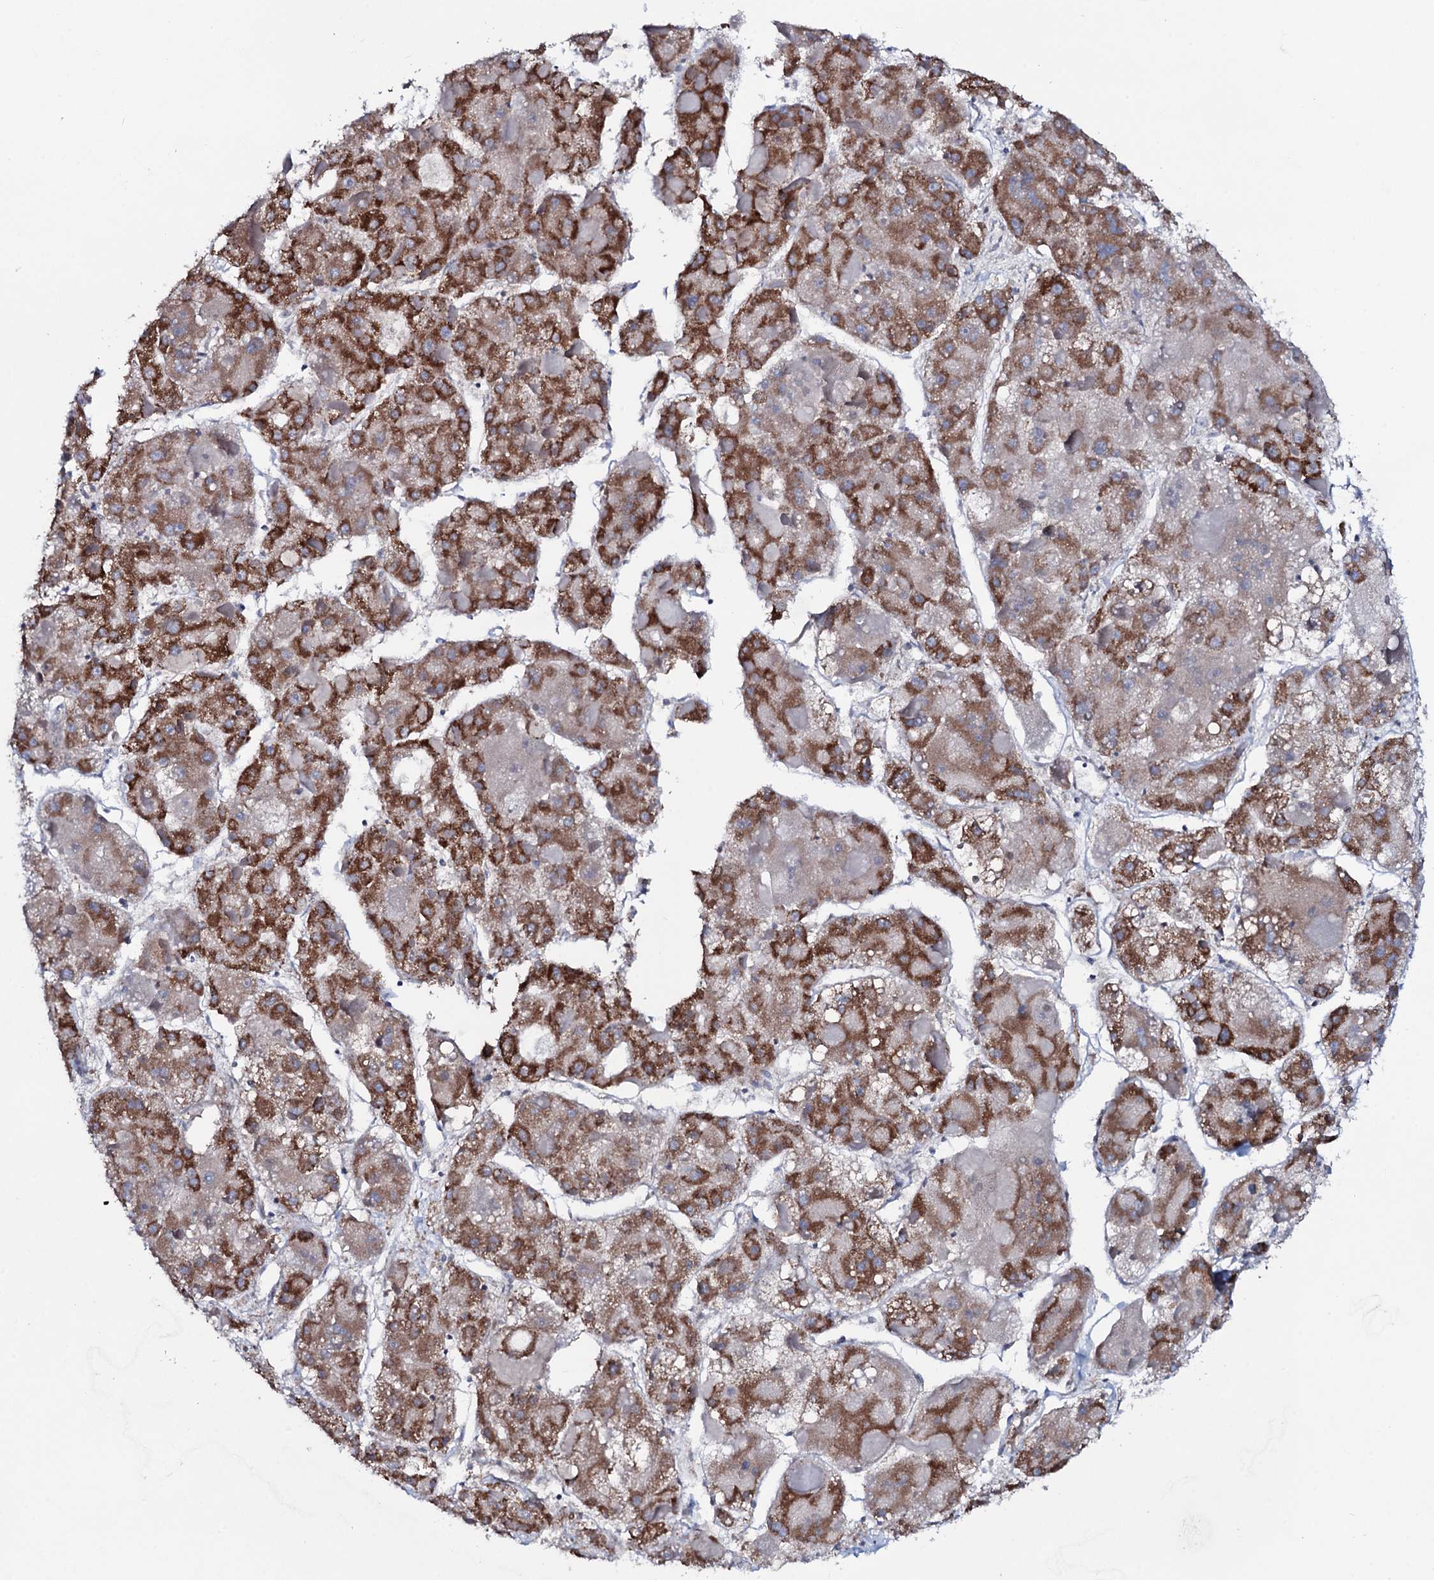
{"staining": {"intensity": "strong", "quantity": ">75%", "location": "cytoplasmic/membranous"}, "tissue": "liver cancer", "cell_type": "Tumor cells", "image_type": "cancer", "snomed": [{"axis": "morphology", "description": "Carcinoma, Hepatocellular, NOS"}, {"axis": "topography", "description": "Liver"}], "caption": "Hepatocellular carcinoma (liver) stained with DAB immunohistochemistry (IHC) displays high levels of strong cytoplasmic/membranous expression in approximately >75% of tumor cells. The staining was performed using DAB (3,3'-diaminobenzidine) to visualize the protein expression in brown, while the nuclei were stained in blue with hematoxylin (Magnification: 20x).", "gene": "MRPS35", "patient": {"sex": "female", "age": 73}}